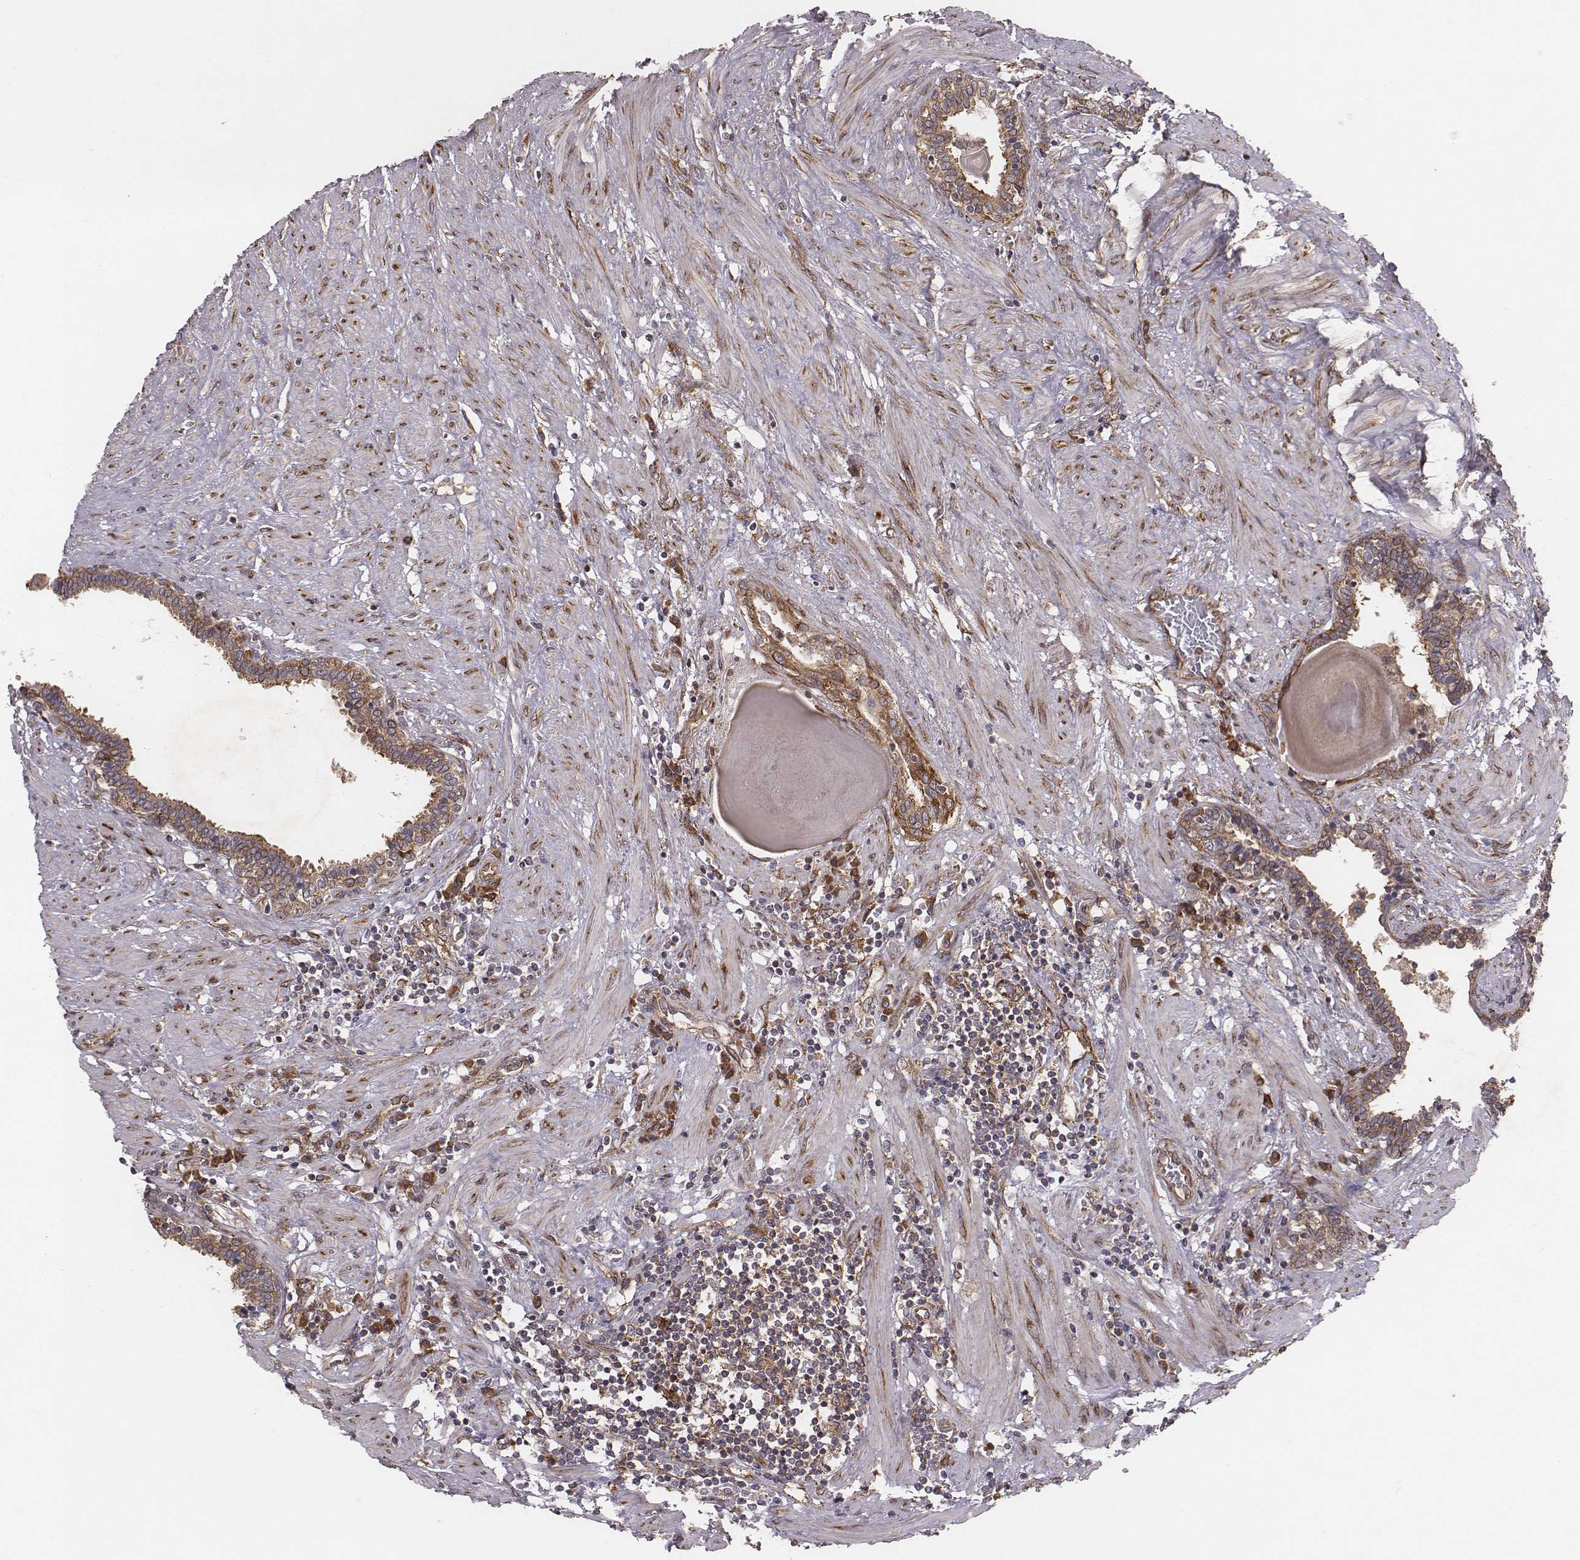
{"staining": {"intensity": "moderate", "quantity": ">75%", "location": "cytoplasmic/membranous"}, "tissue": "prostate", "cell_type": "Glandular cells", "image_type": "normal", "snomed": [{"axis": "morphology", "description": "Normal tissue, NOS"}, {"axis": "topography", "description": "Prostate"}], "caption": "Immunohistochemical staining of normal human prostate exhibits >75% levels of moderate cytoplasmic/membranous protein expression in approximately >75% of glandular cells. The protein of interest is stained brown, and the nuclei are stained in blue (DAB (3,3'-diaminobenzidine) IHC with brightfield microscopy, high magnification).", "gene": "TXLNA", "patient": {"sex": "male", "age": 55}}